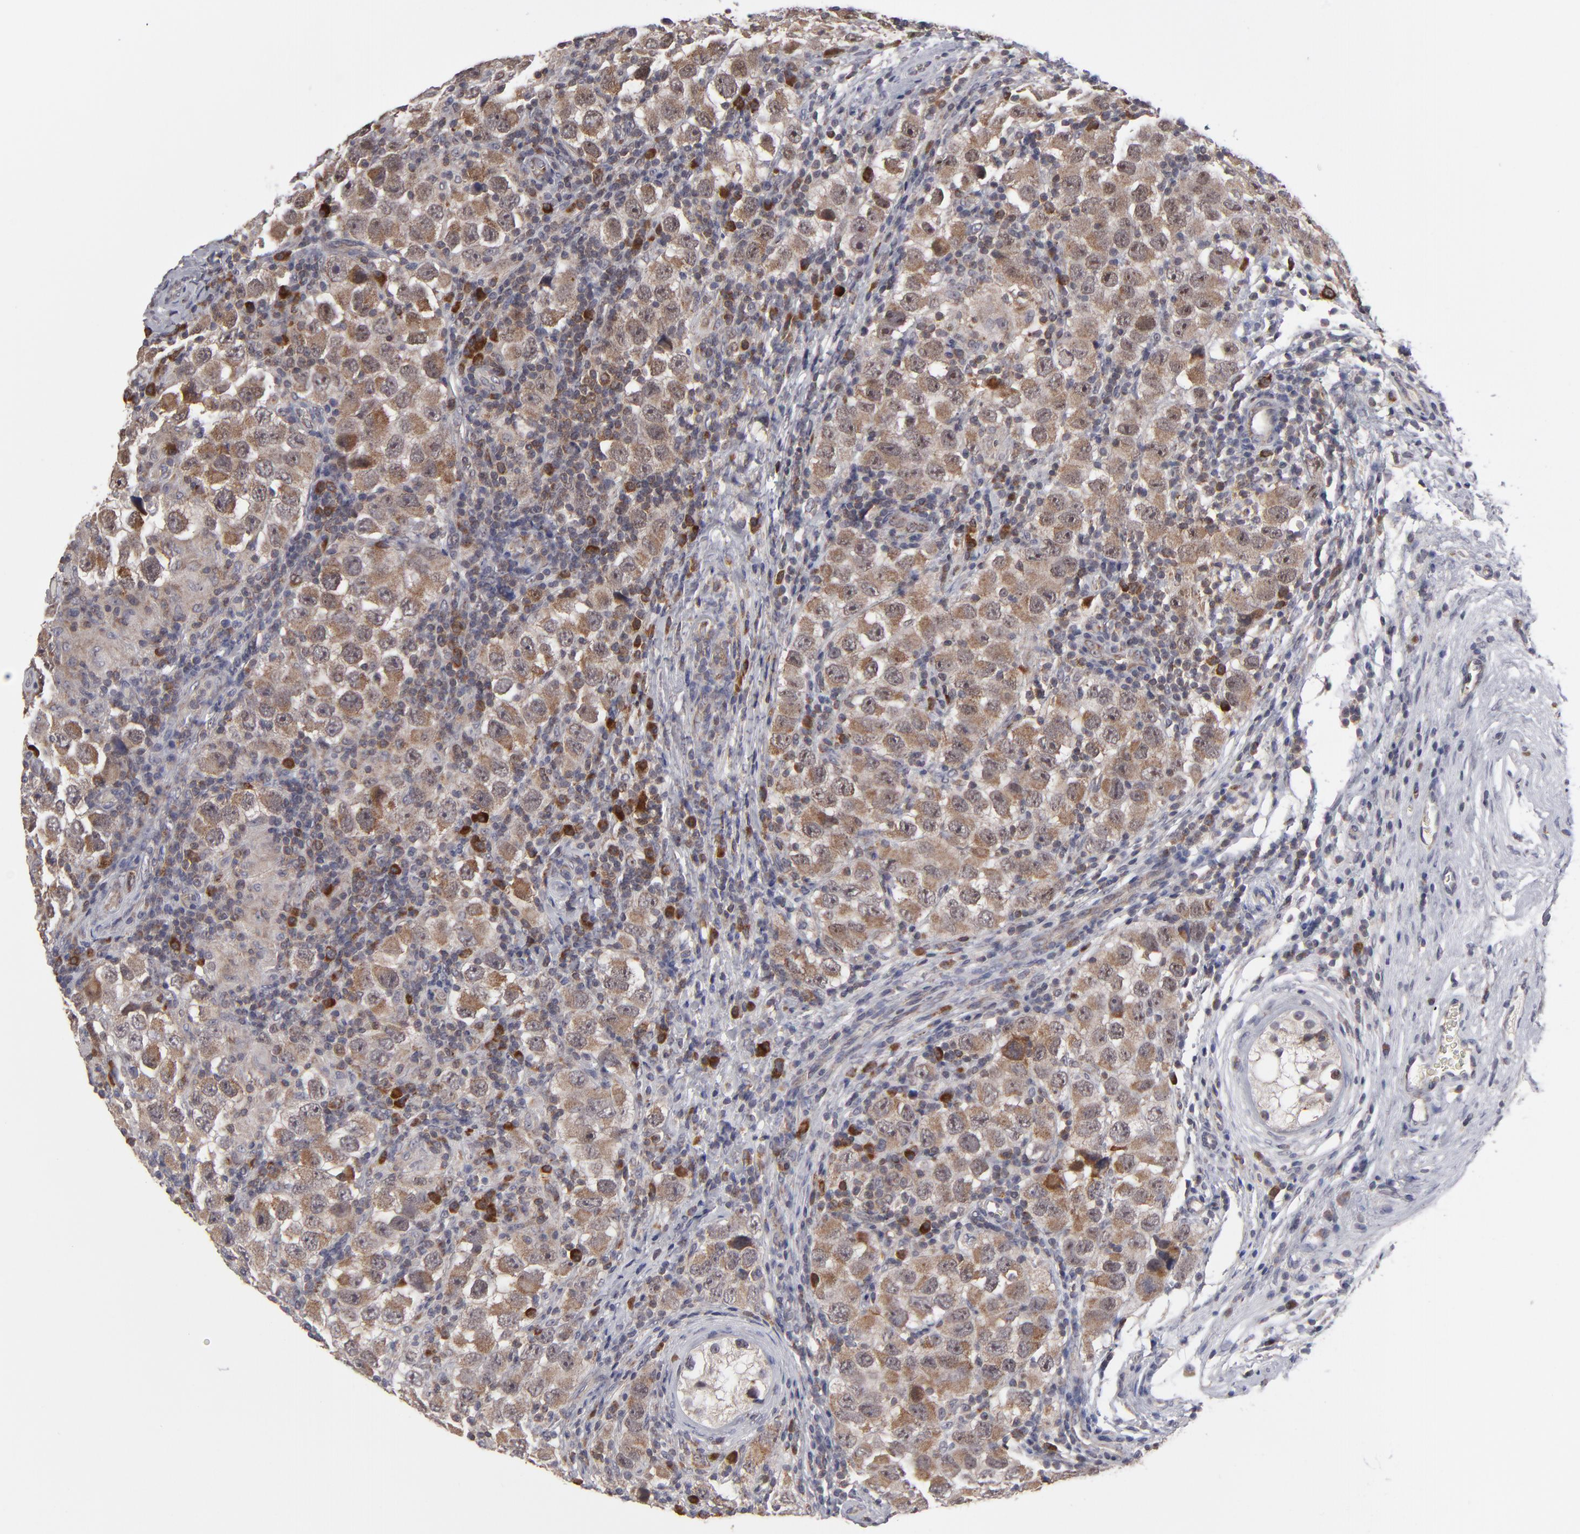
{"staining": {"intensity": "weak", "quantity": ">75%", "location": "cytoplasmic/membranous"}, "tissue": "testis cancer", "cell_type": "Tumor cells", "image_type": "cancer", "snomed": [{"axis": "morphology", "description": "Carcinoma, Embryonal, NOS"}, {"axis": "topography", "description": "Testis"}], "caption": "Testis embryonal carcinoma stained with a protein marker reveals weak staining in tumor cells.", "gene": "GLCCI1", "patient": {"sex": "male", "age": 21}}